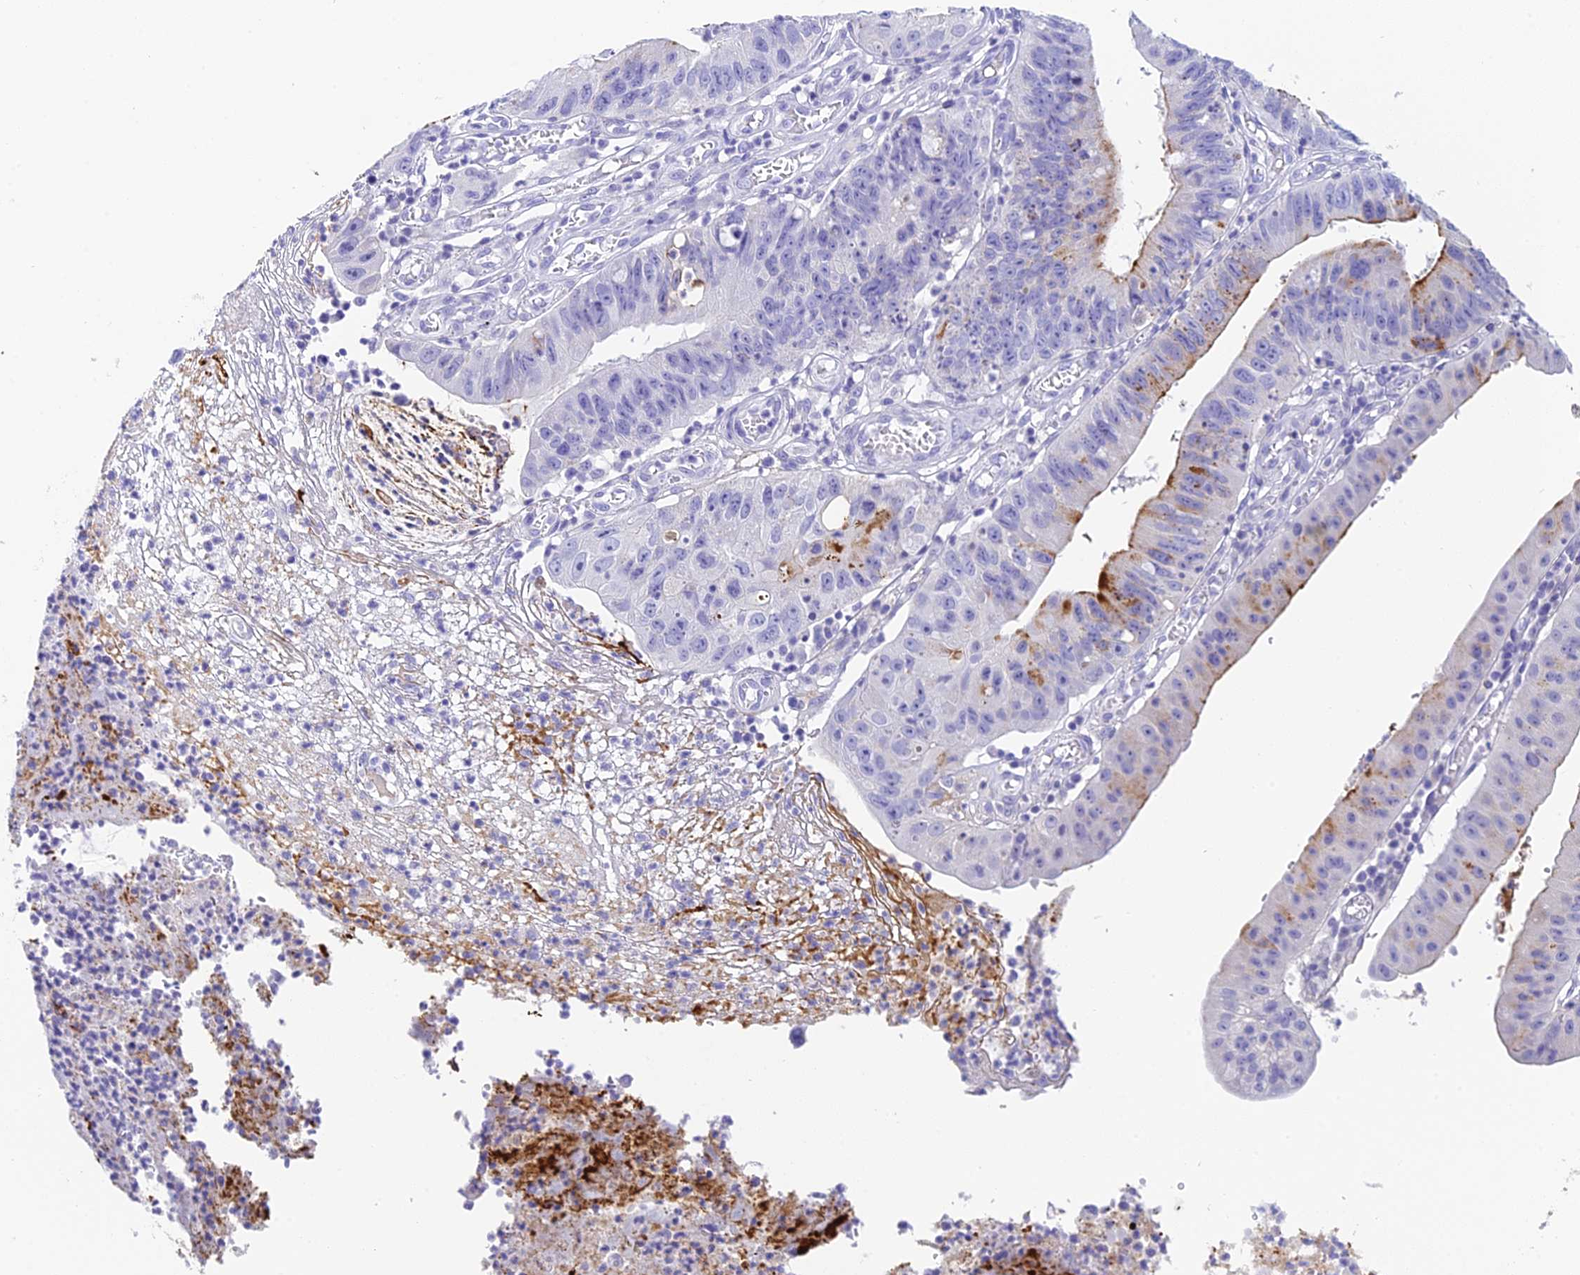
{"staining": {"intensity": "moderate", "quantity": "<25%", "location": "cytoplasmic/membranous"}, "tissue": "stomach cancer", "cell_type": "Tumor cells", "image_type": "cancer", "snomed": [{"axis": "morphology", "description": "Adenocarcinoma, NOS"}, {"axis": "topography", "description": "Stomach"}], "caption": "Moderate cytoplasmic/membranous protein expression is appreciated in about <25% of tumor cells in stomach adenocarcinoma.", "gene": "C12orf29", "patient": {"sex": "male", "age": 59}}